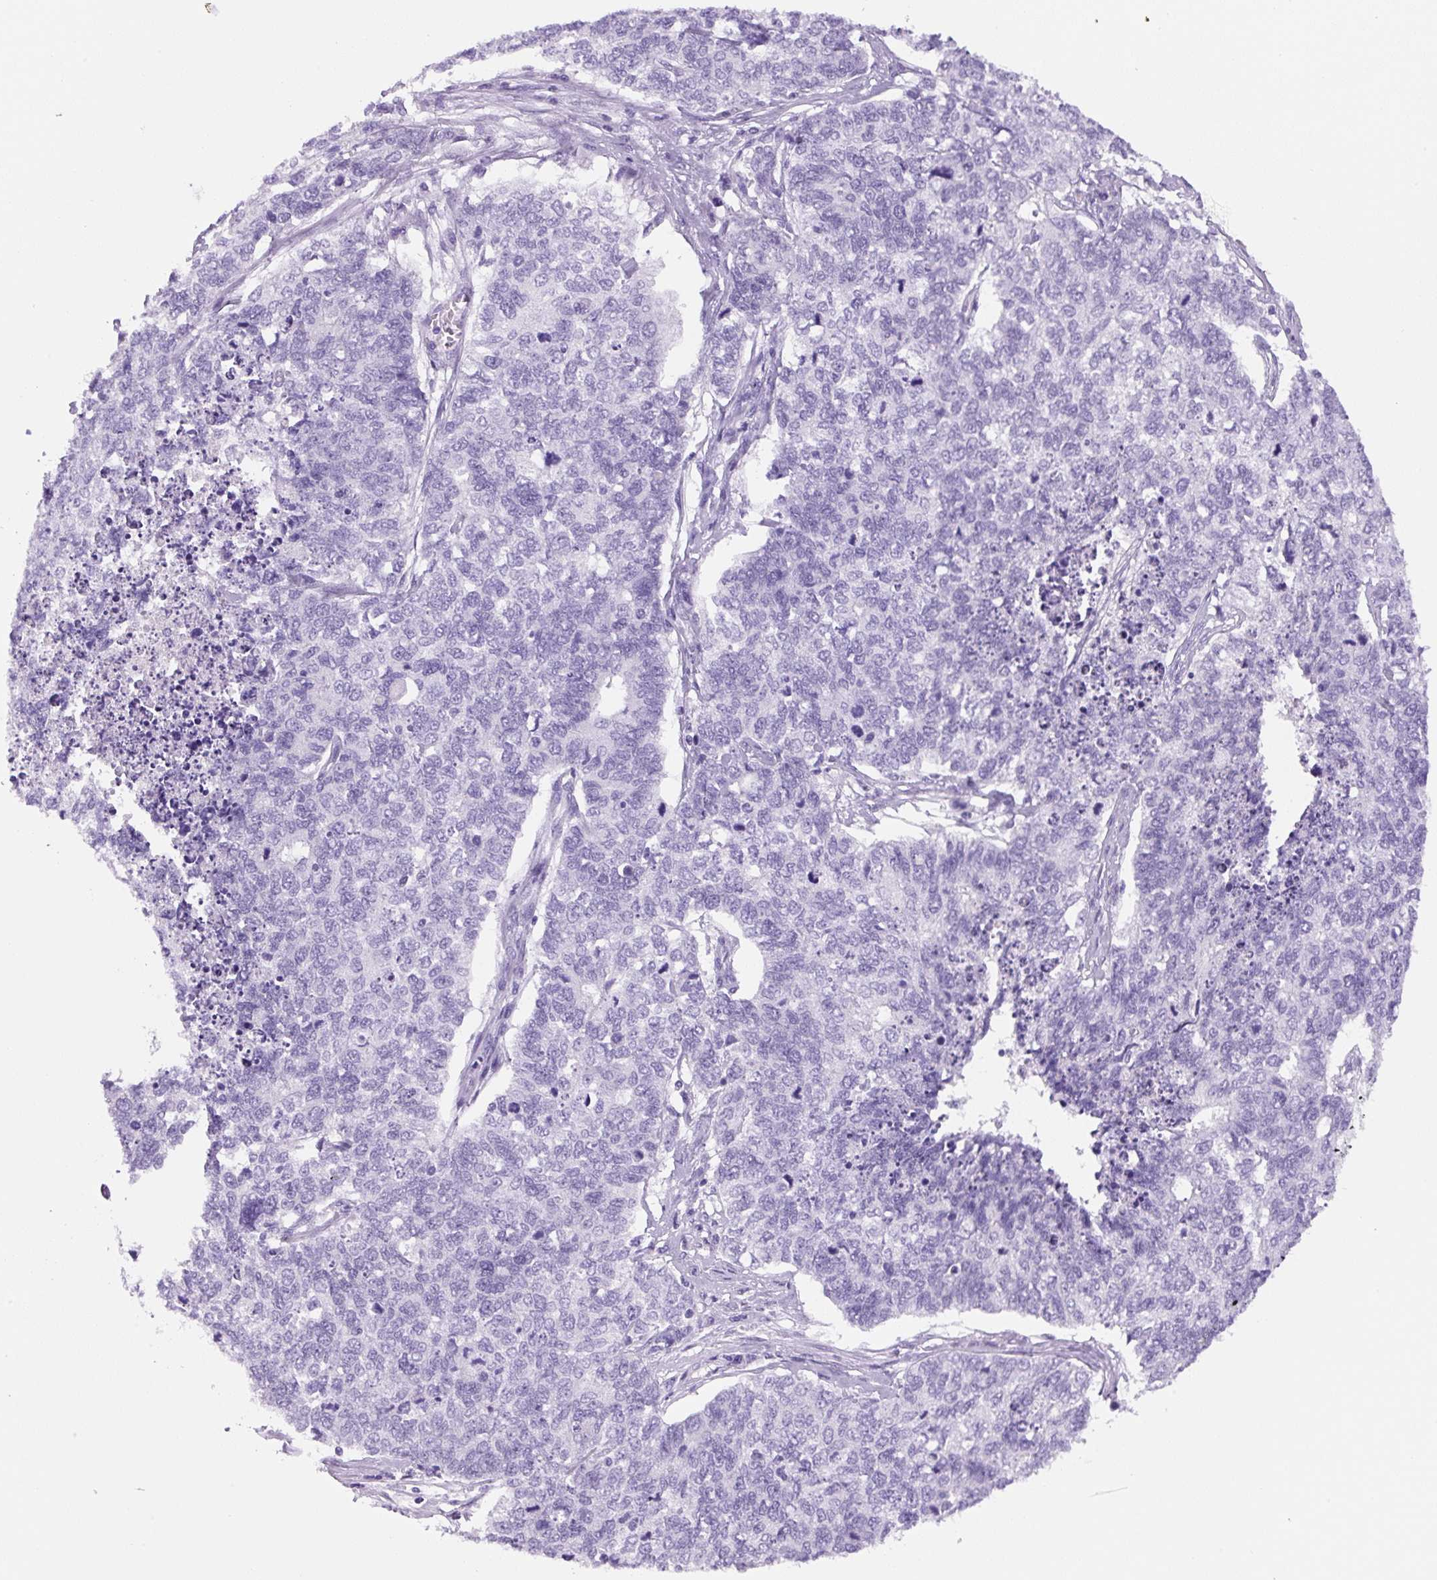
{"staining": {"intensity": "negative", "quantity": "none", "location": "none"}, "tissue": "cervical cancer", "cell_type": "Tumor cells", "image_type": "cancer", "snomed": [{"axis": "morphology", "description": "Squamous cell carcinoma, NOS"}, {"axis": "topography", "description": "Cervix"}], "caption": "High power microscopy photomicrograph of an immunohistochemistry photomicrograph of cervical cancer (squamous cell carcinoma), revealing no significant staining in tumor cells.", "gene": "PRRT1", "patient": {"sex": "female", "age": 63}}